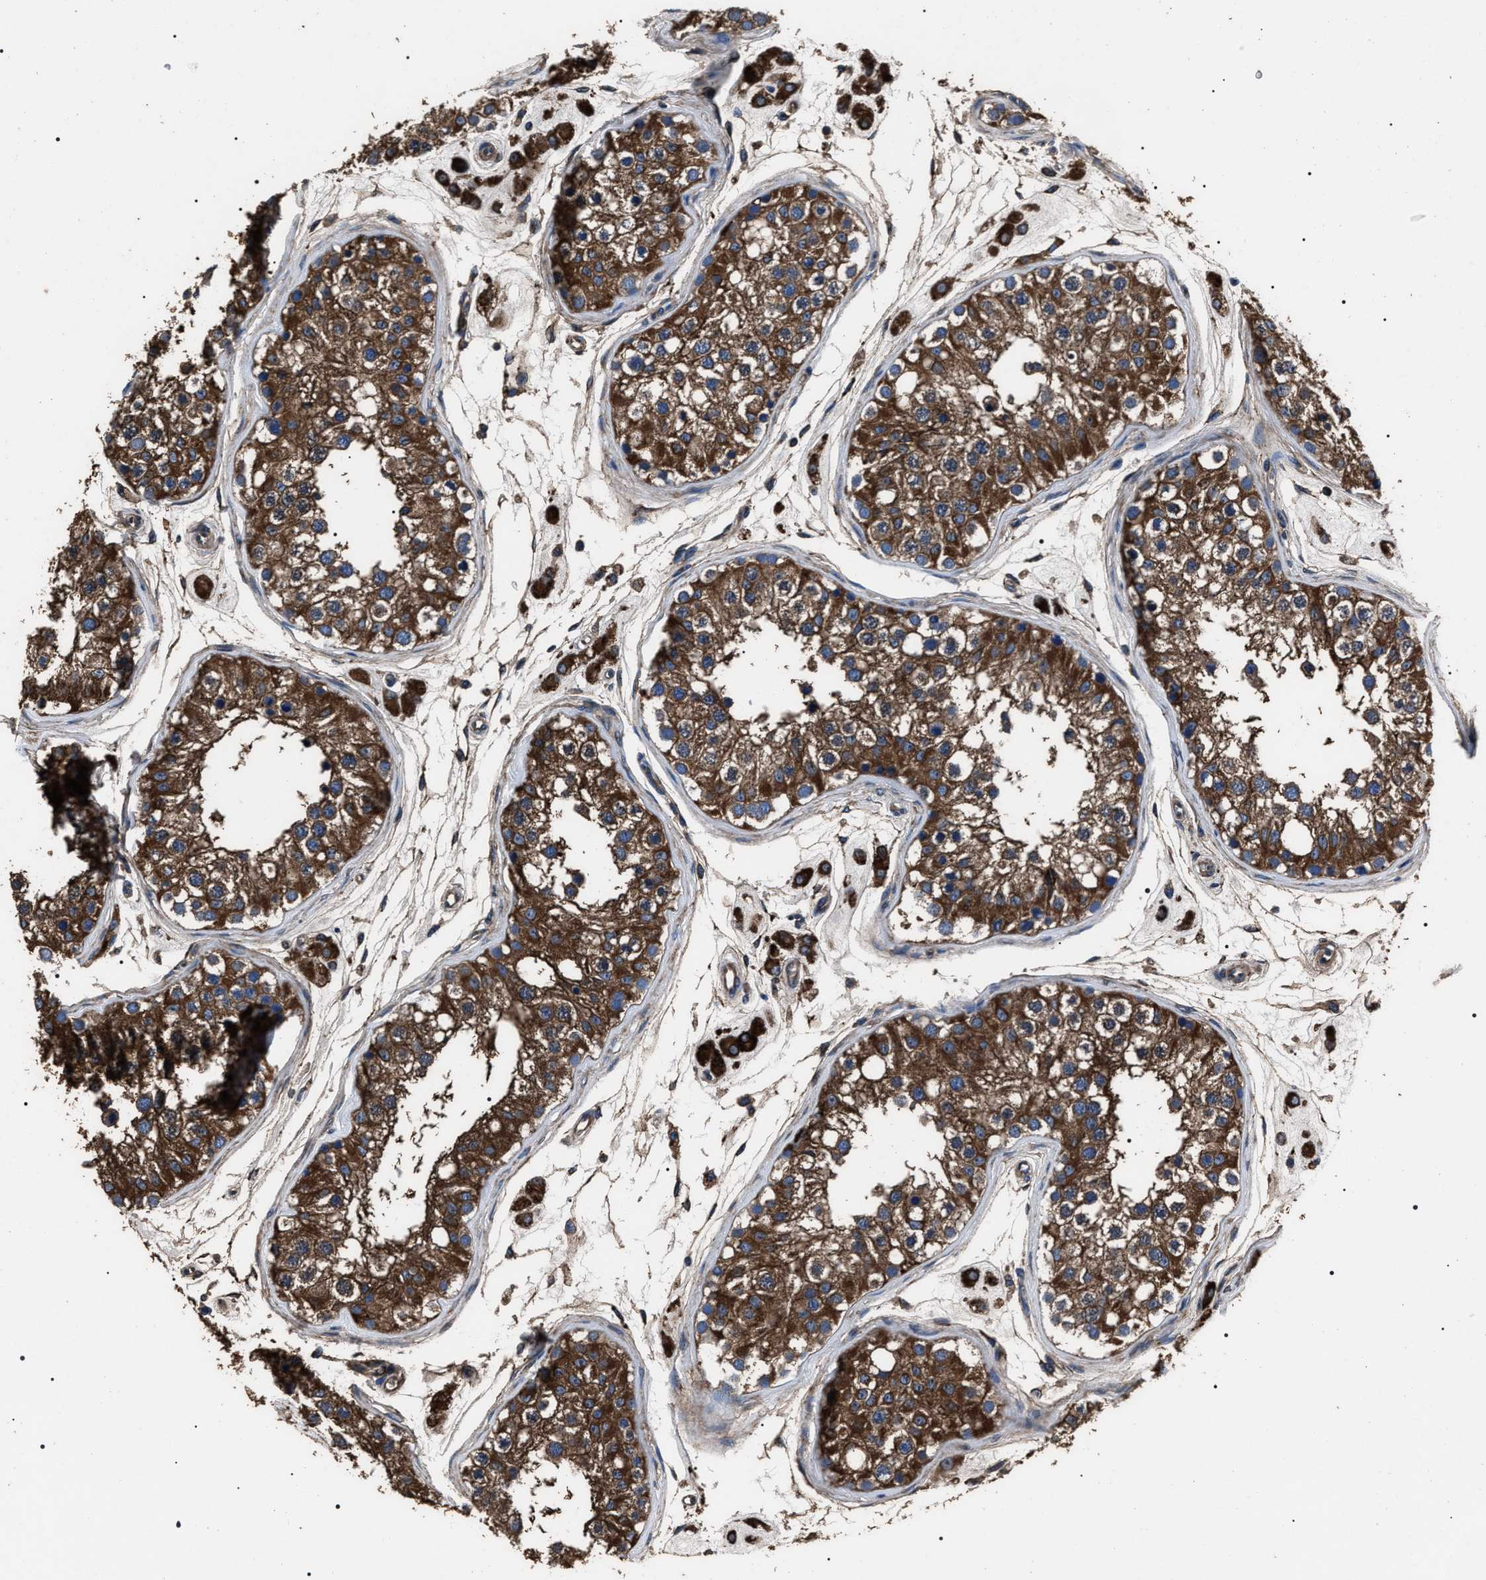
{"staining": {"intensity": "strong", "quantity": ">75%", "location": "cytoplasmic/membranous"}, "tissue": "testis", "cell_type": "Cells in seminiferous ducts", "image_type": "normal", "snomed": [{"axis": "morphology", "description": "Normal tissue, NOS"}, {"axis": "morphology", "description": "Adenocarcinoma, metastatic, NOS"}, {"axis": "topography", "description": "Testis"}], "caption": "Protein staining exhibits strong cytoplasmic/membranous expression in about >75% of cells in seminiferous ducts in normal testis.", "gene": "HSCB", "patient": {"sex": "male", "age": 26}}